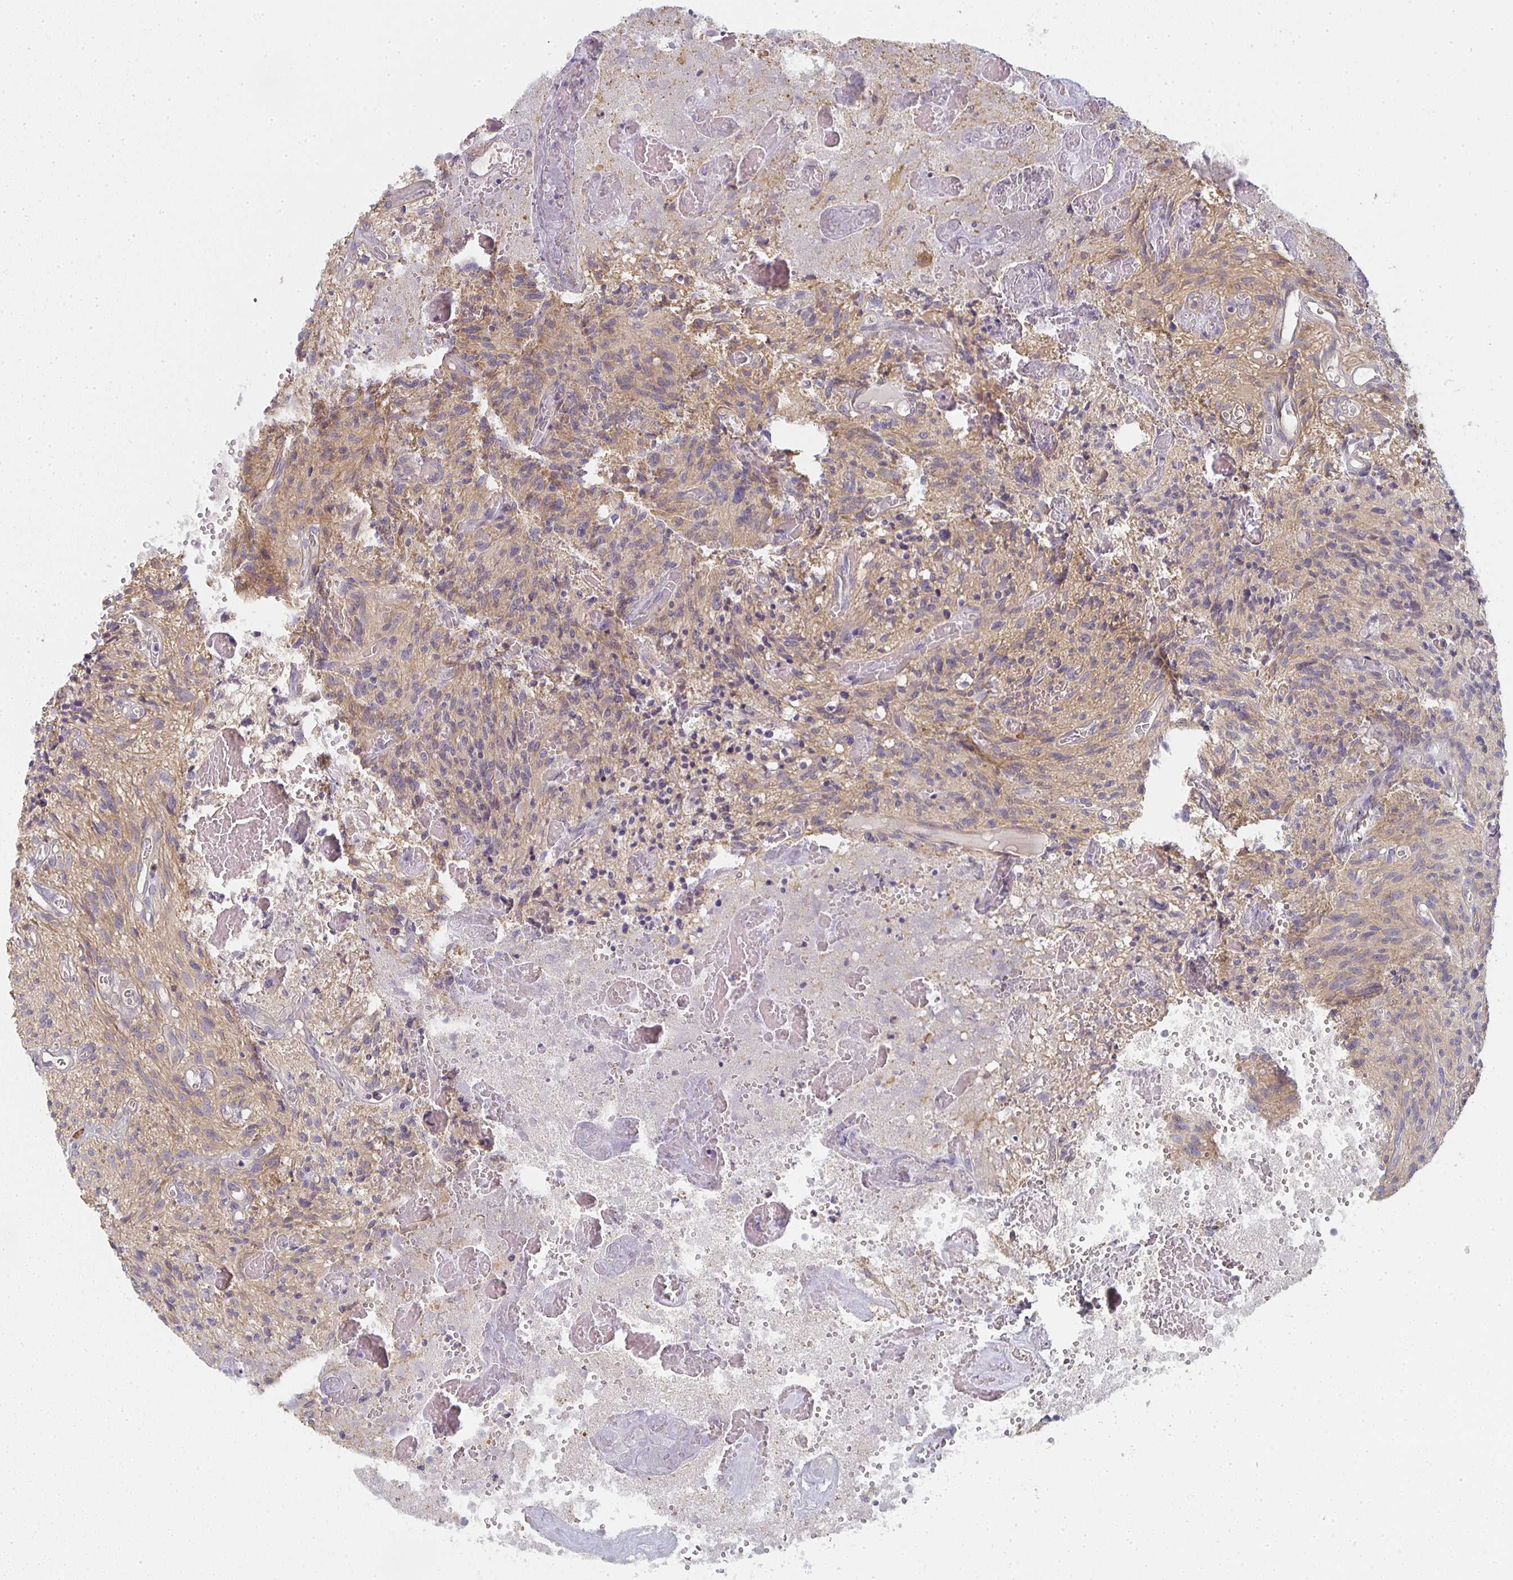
{"staining": {"intensity": "weak", "quantity": "25%-75%", "location": "cytoplasmic/membranous"}, "tissue": "glioma", "cell_type": "Tumor cells", "image_type": "cancer", "snomed": [{"axis": "morphology", "description": "Glioma, malignant, High grade"}, {"axis": "topography", "description": "Brain"}], "caption": "A histopathology image showing weak cytoplasmic/membranous staining in approximately 25%-75% of tumor cells in glioma, as visualized by brown immunohistochemical staining.", "gene": "CTHRC1", "patient": {"sex": "male", "age": 75}}